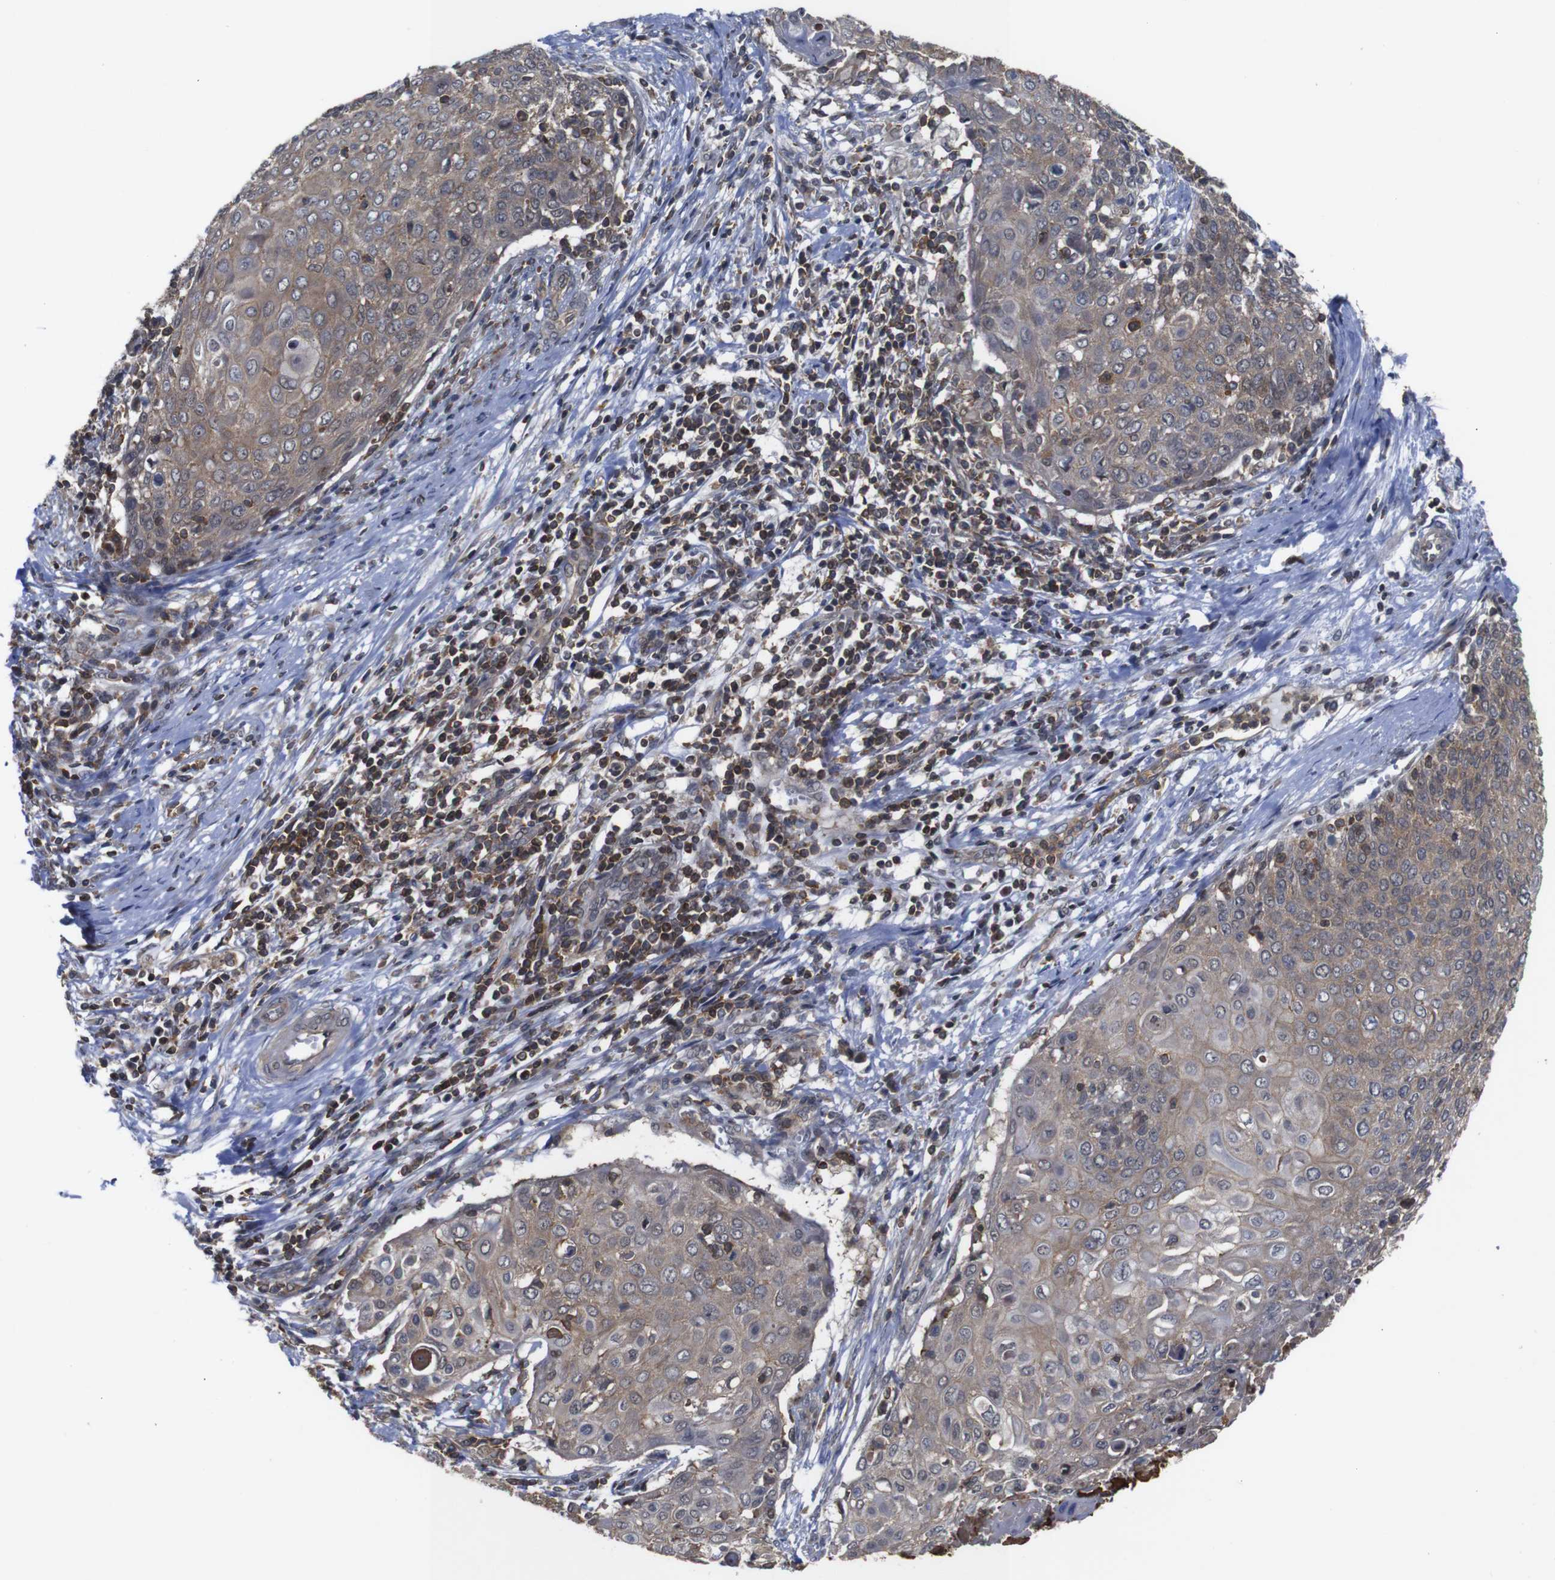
{"staining": {"intensity": "moderate", "quantity": ">75%", "location": "cytoplasmic/membranous"}, "tissue": "cervical cancer", "cell_type": "Tumor cells", "image_type": "cancer", "snomed": [{"axis": "morphology", "description": "Squamous cell carcinoma, NOS"}, {"axis": "topography", "description": "Cervix"}], "caption": "Protein expression by immunohistochemistry exhibits moderate cytoplasmic/membranous positivity in about >75% of tumor cells in cervical cancer (squamous cell carcinoma).", "gene": "BRWD3", "patient": {"sex": "female", "age": 39}}